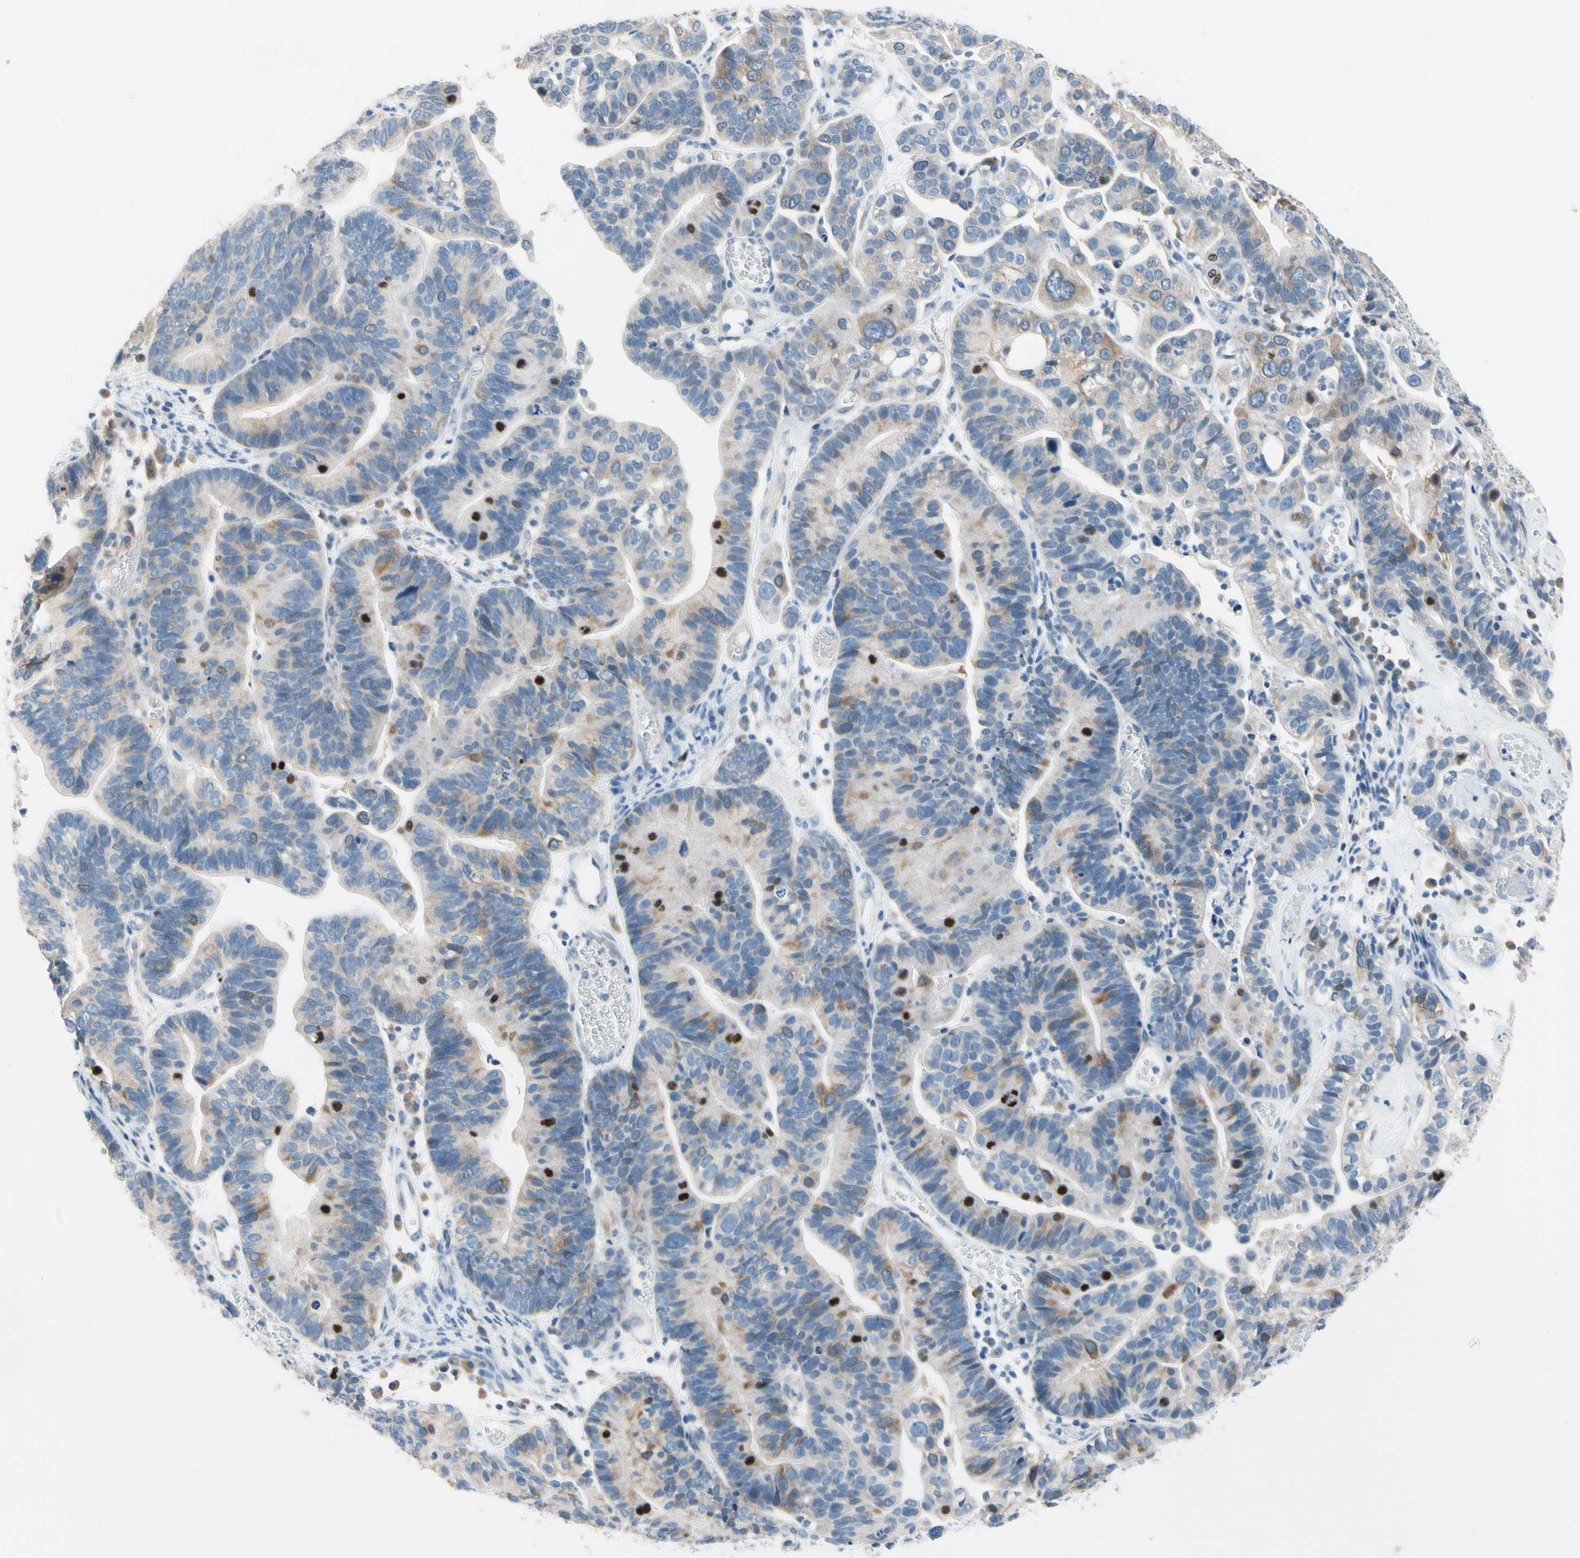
{"staining": {"intensity": "moderate", "quantity": "<25%", "location": "cytoplasmic/membranous"}, "tissue": "ovarian cancer", "cell_type": "Tumor cells", "image_type": "cancer", "snomed": [{"axis": "morphology", "description": "Cystadenocarcinoma, serous, NOS"}, {"axis": "topography", "description": "Ovary"}], "caption": "A micrograph of ovarian cancer (serous cystadenocarcinoma) stained for a protein demonstrates moderate cytoplasmic/membranous brown staining in tumor cells. (brown staining indicates protein expression, while blue staining denotes nuclei).", "gene": "CKAP2", "patient": {"sex": "female", "age": 56}}